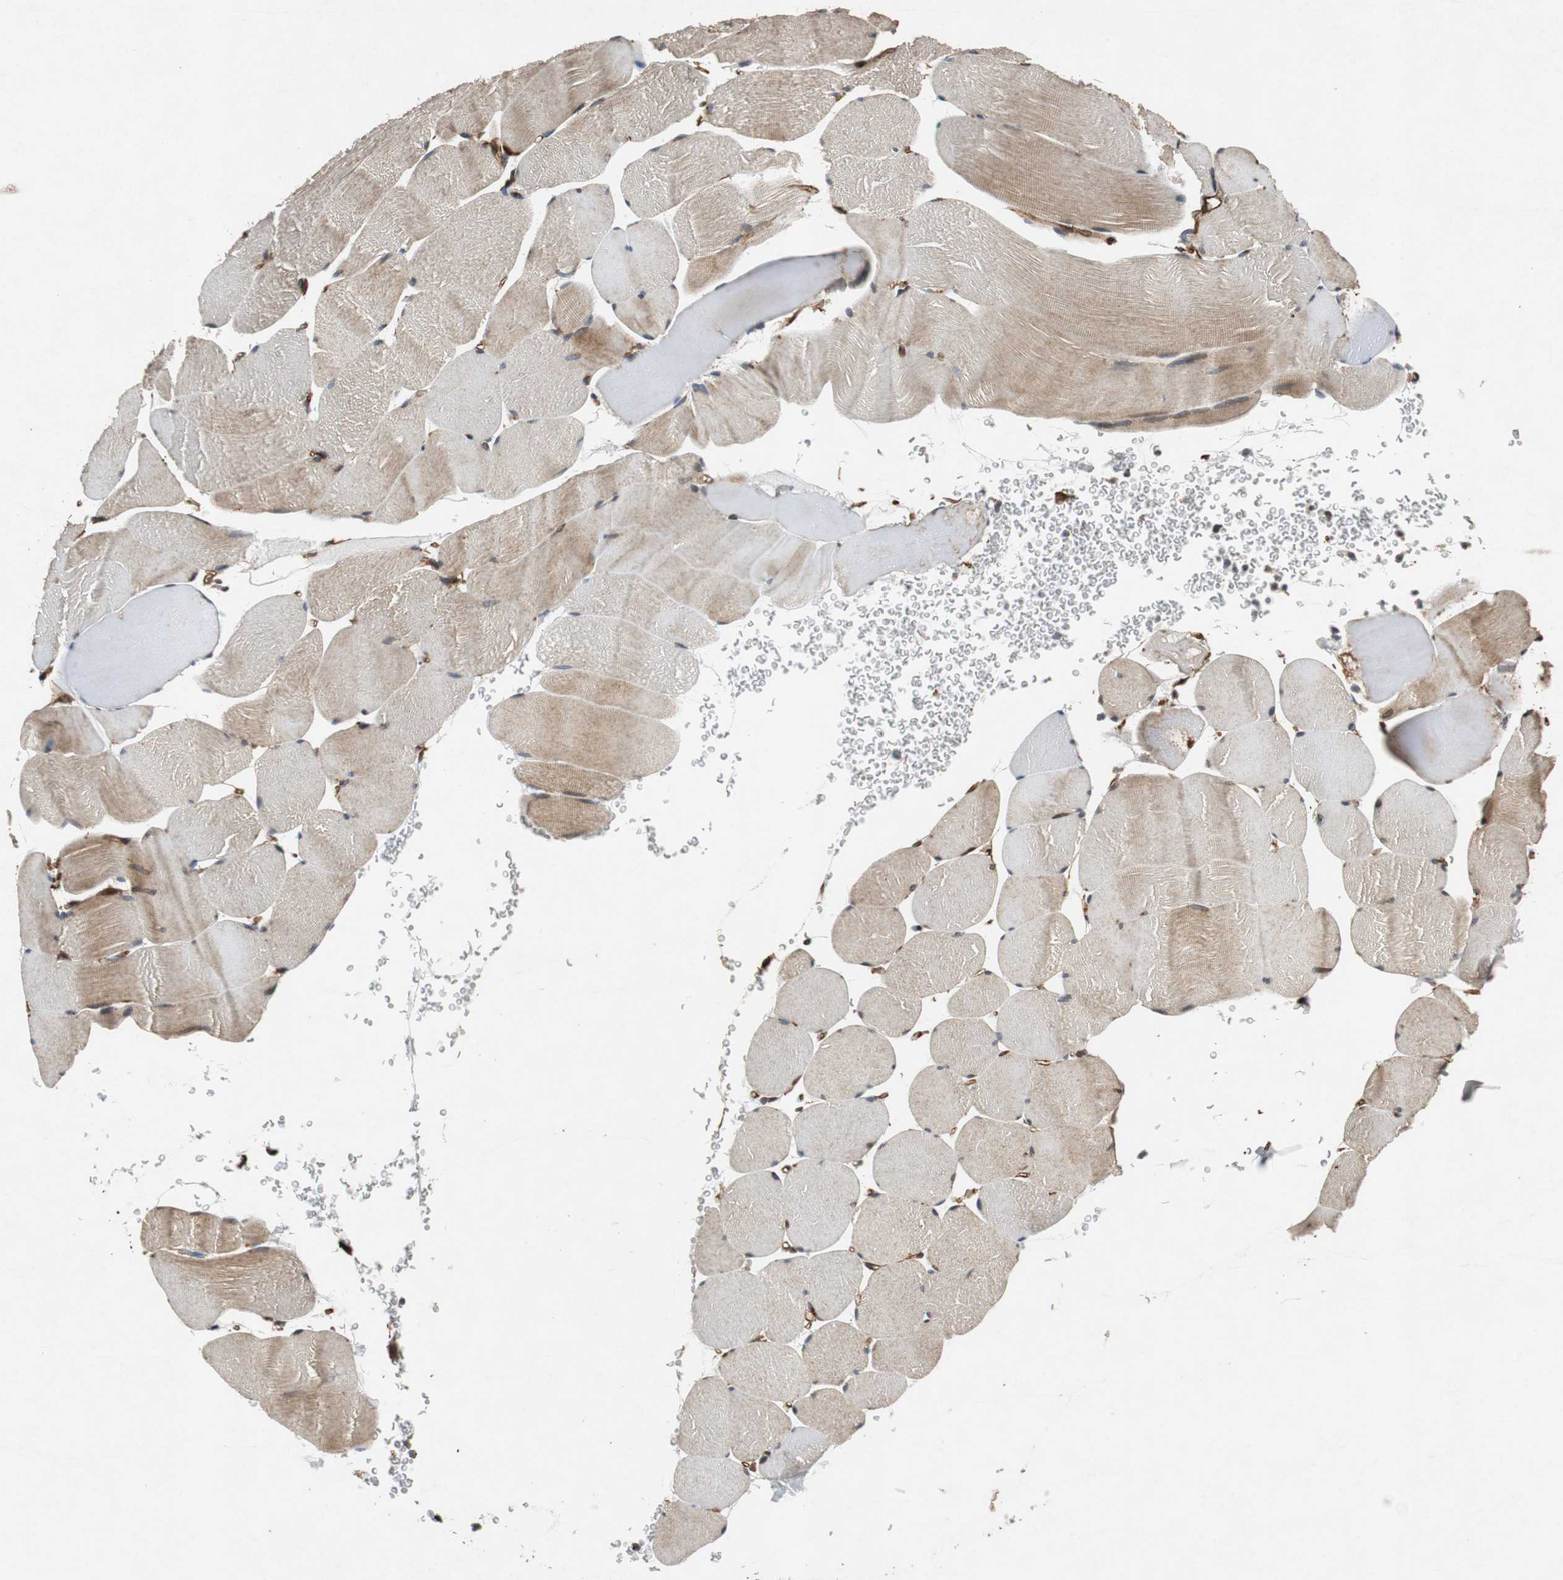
{"staining": {"intensity": "moderate", "quantity": "25%-75%", "location": "cytoplasmic/membranous"}, "tissue": "skeletal muscle", "cell_type": "Myocytes", "image_type": "normal", "snomed": [{"axis": "morphology", "description": "Normal tissue, NOS"}, {"axis": "topography", "description": "Skeletal muscle"}], "caption": "Myocytes display medium levels of moderate cytoplasmic/membranous expression in approximately 25%-75% of cells in unremarkable human skeletal muscle. The staining was performed using DAB (3,3'-diaminobenzidine), with brown indicating positive protein expression. Nuclei are stained blue with hematoxylin.", "gene": "TUBA4A", "patient": {"sex": "male", "age": 62}}